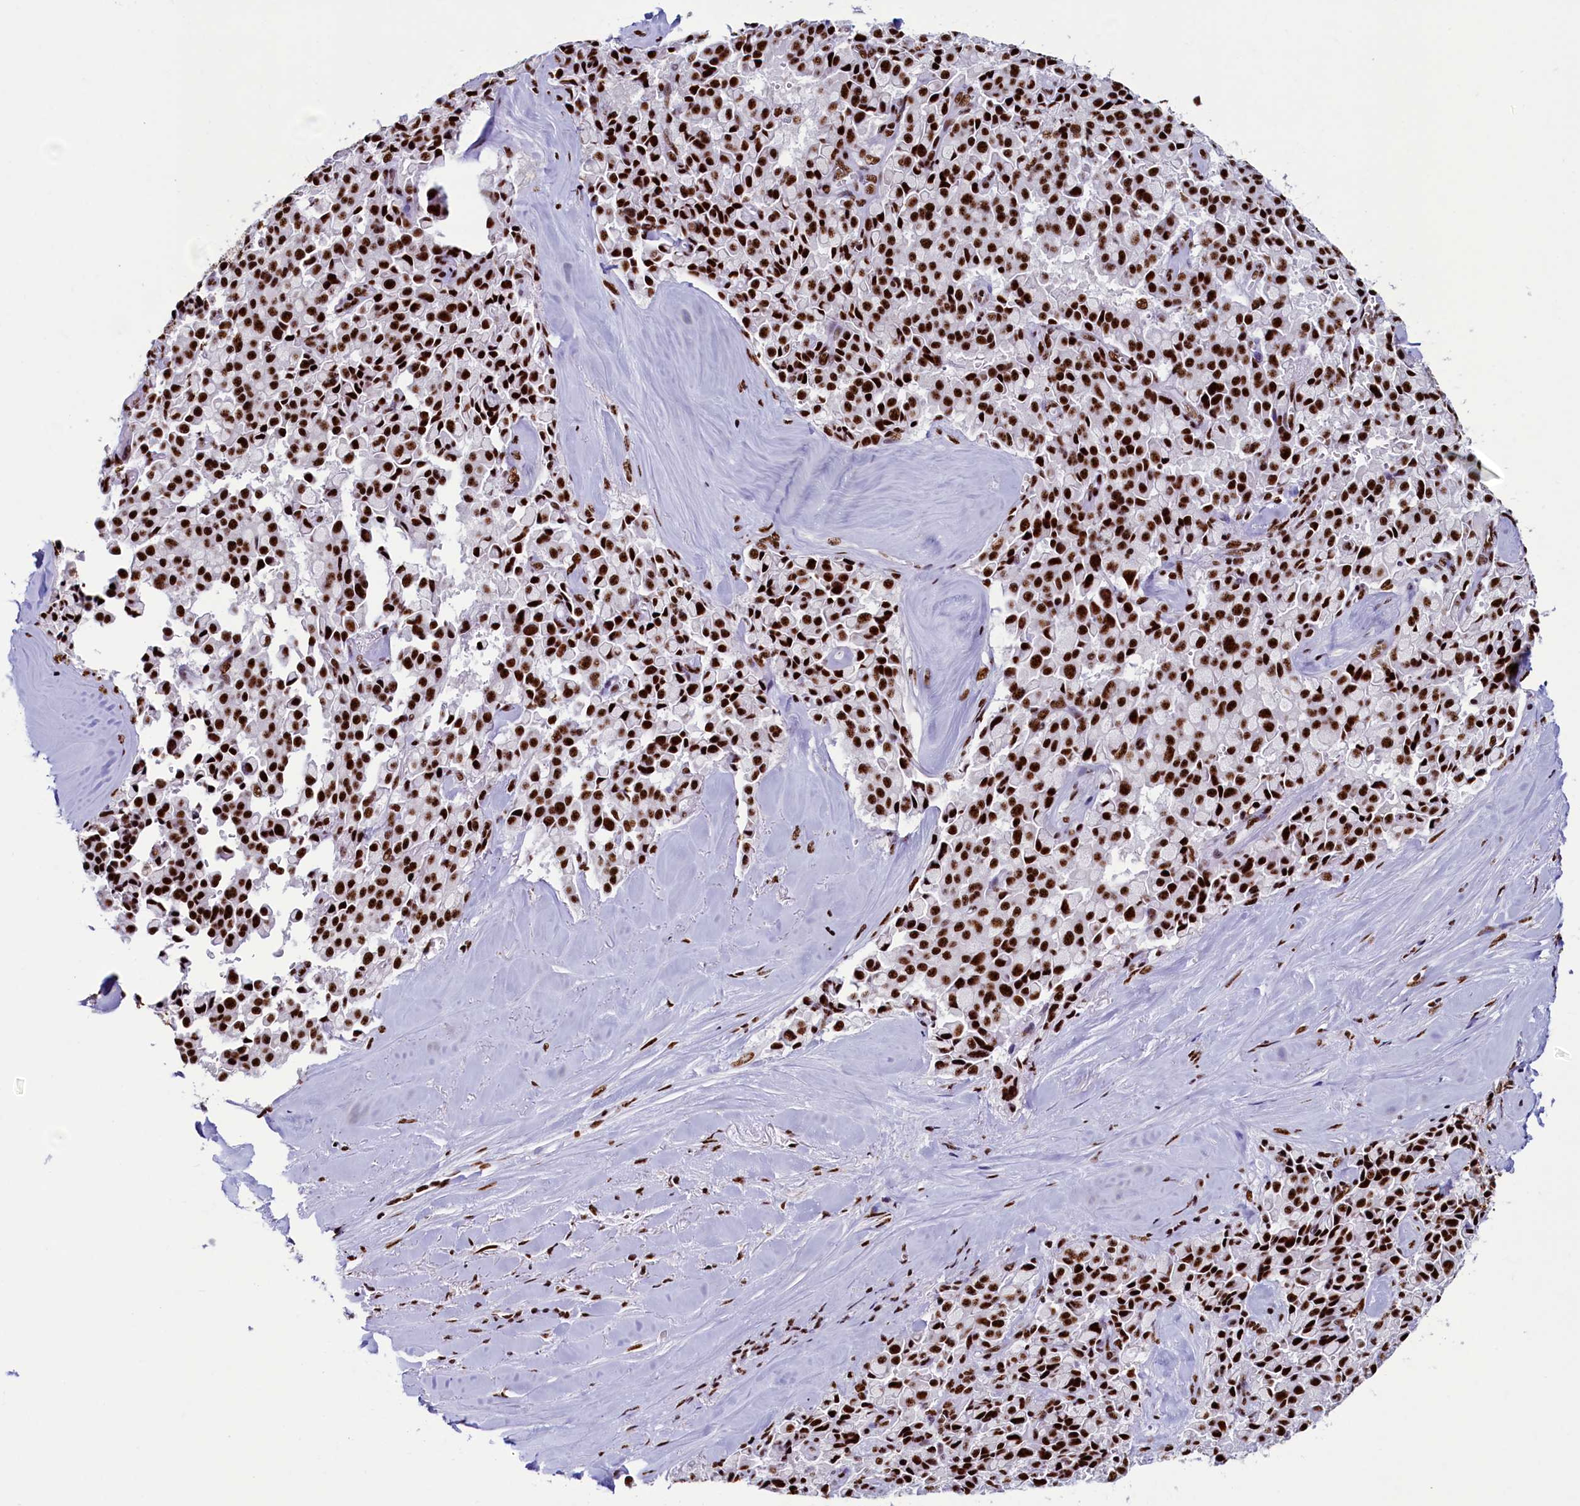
{"staining": {"intensity": "strong", "quantity": ">75%", "location": "nuclear"}, "tissue": "pancreatic cancer", "cell_type": "Tumor cells", "image_type": "cancer", "snomed": [{"axis": "morphology", "description": "Adenocarcinoma, NOS"}, {"axis": "topography", "description": "Pancreas"}], "caption": "This photomicrograph displays immunohistochemistry (IHC) staining of pancreatic cancer, with high strong nuclear staining in about >75% of tumor cells.", "gene": "SRRM2", "patient": {"sex": "male", "age": 65}}